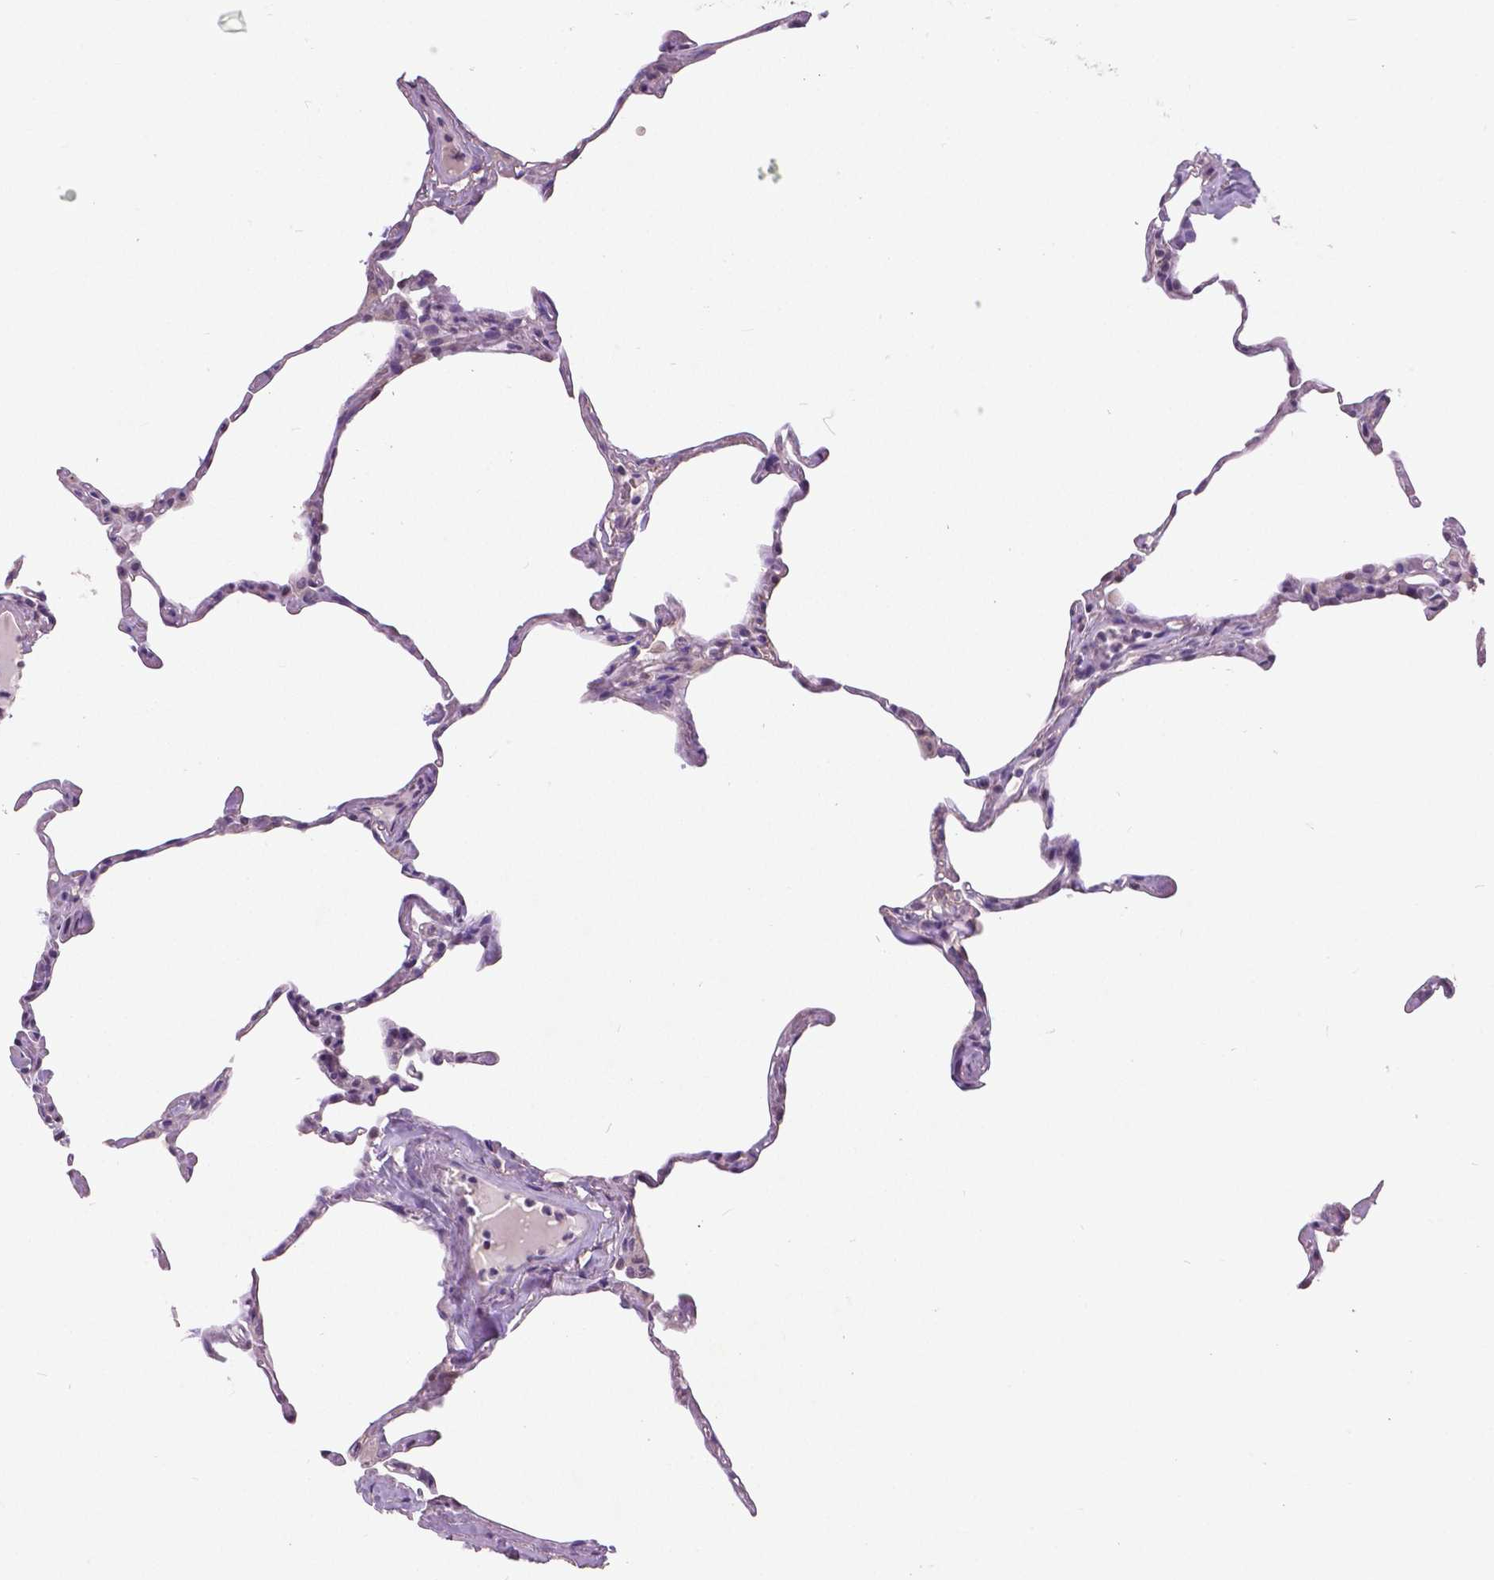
{"staining": {"intensity": "negative", "quantity": "none", "location": "none"}, "tissue": "lung", "cell_type": "Alveolar cells", "image_type": "normal", "snomed": [{"axis": "morphology", "description": "Normal tissue, NOS"}, {"axis": "topography", "description": "Lung"}], "caption": "The micrograph displays no significant expression in alveolar cells of lung. (DAB immunohistochemistry, high magnification).", "gene": "FOXA1", "patient": {"sex": "male", "age": 65}}